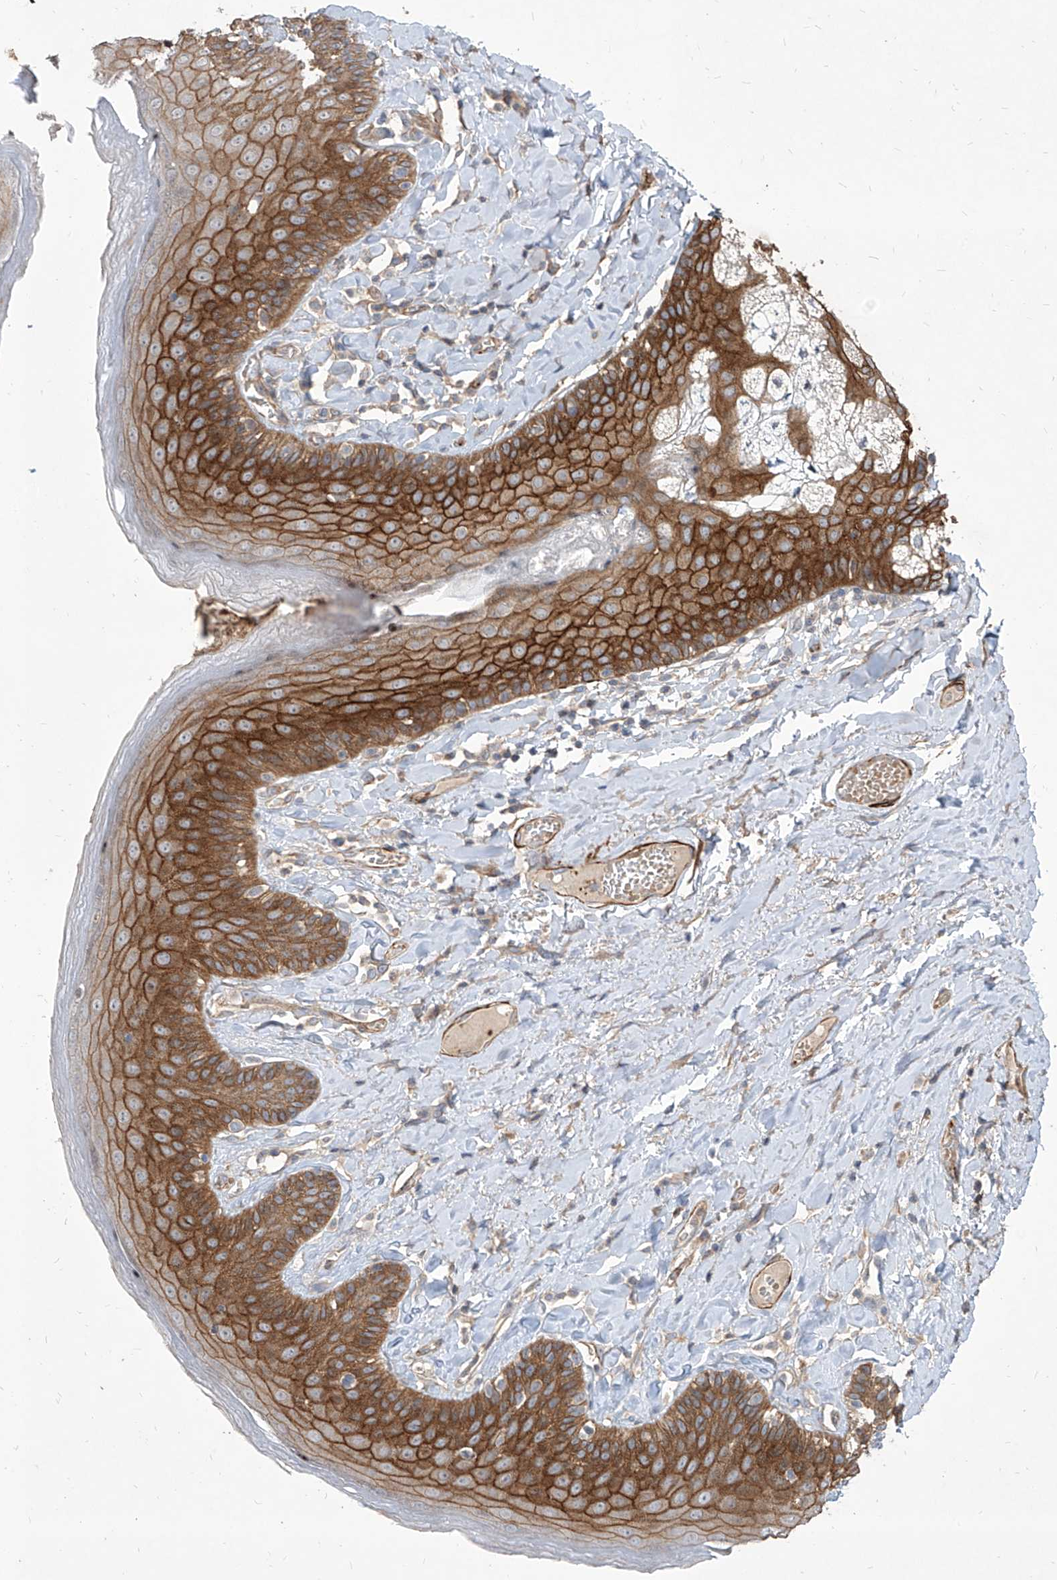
{"staining": {"intensity": "strong", "quantity": ">75%", "location": "cytoplasmic/membranous"}, "tissue": "skin", "cell_type": "Epidermal cells", "image_type": "normal", "snomed": [{"axis": "morphology", "description": "Normal tissue, NOS"}, {"axis": "topography", "description": "Anal"}], "caption": "The histopathology image exhibits a brown stain indicating the presence of a protein in the cytoplasmic/membranous of epidermal cells in skin. Using DAB (3,3'-diaminobenzidine) (brown) and hematoxylin (blue) stains, captured at high magnification using brightfield microscopy.", "gene": "FAM83B", "patient": {"sex": "male", "age": 69}}